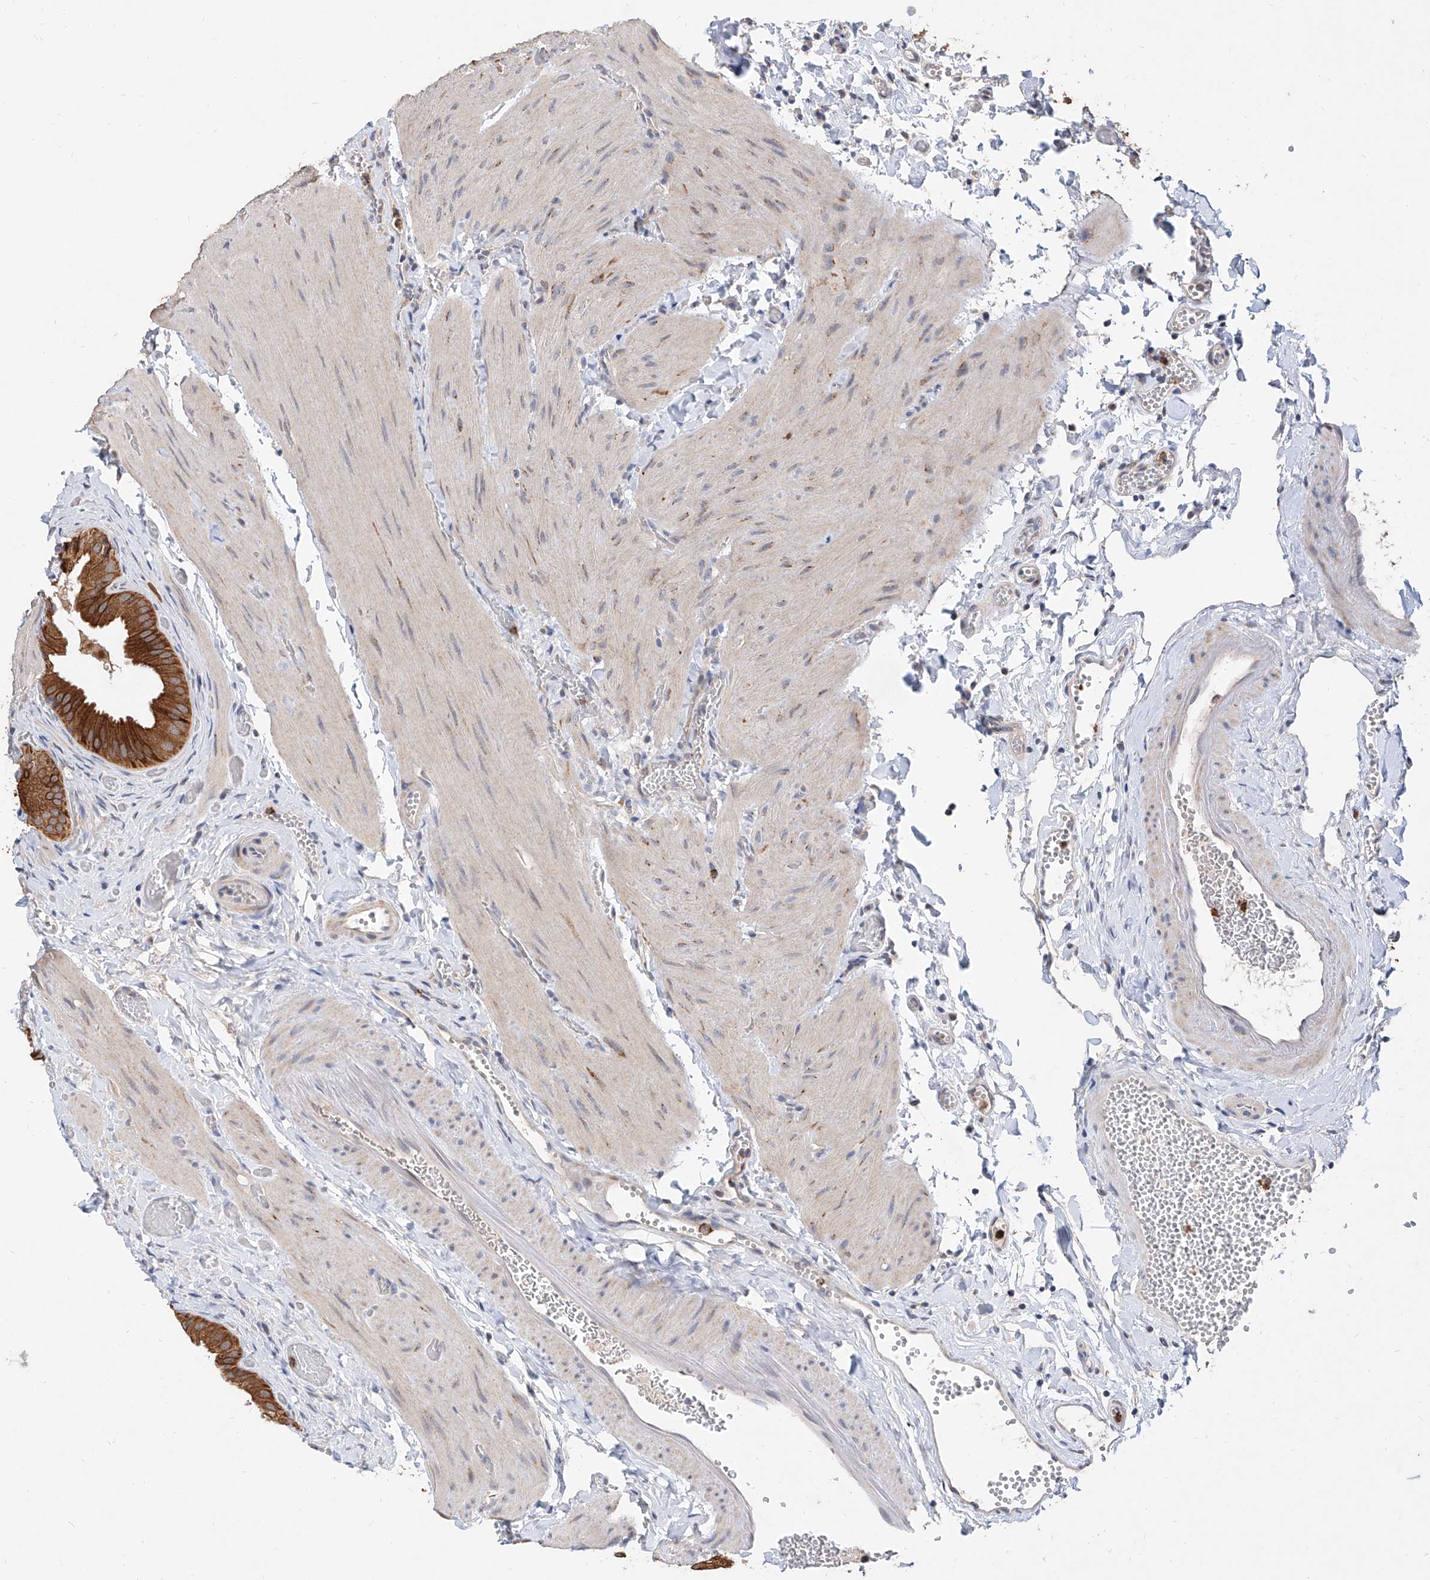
{"staining": {"intensity": "strong", "quantity": ">75%", "location": "cytoplasmic/membranous"}, "tissue": "gallbladder", "cell_type": "Glandular cells", "image_type": "normal", "snomed": [{"axis": "morphology", "description": "Normal tissue, NOS"}, {"axis": "topography", "description": "Gallbladder"}], "caption": "Immunohistochemical staining of normal human gallbladder displays high levels of strong cytoplasmic/membranous staining in approximately >75% of glandular cells.", "gene": "MFSD4B", "patient": {"sex": "female", "age": 64}}